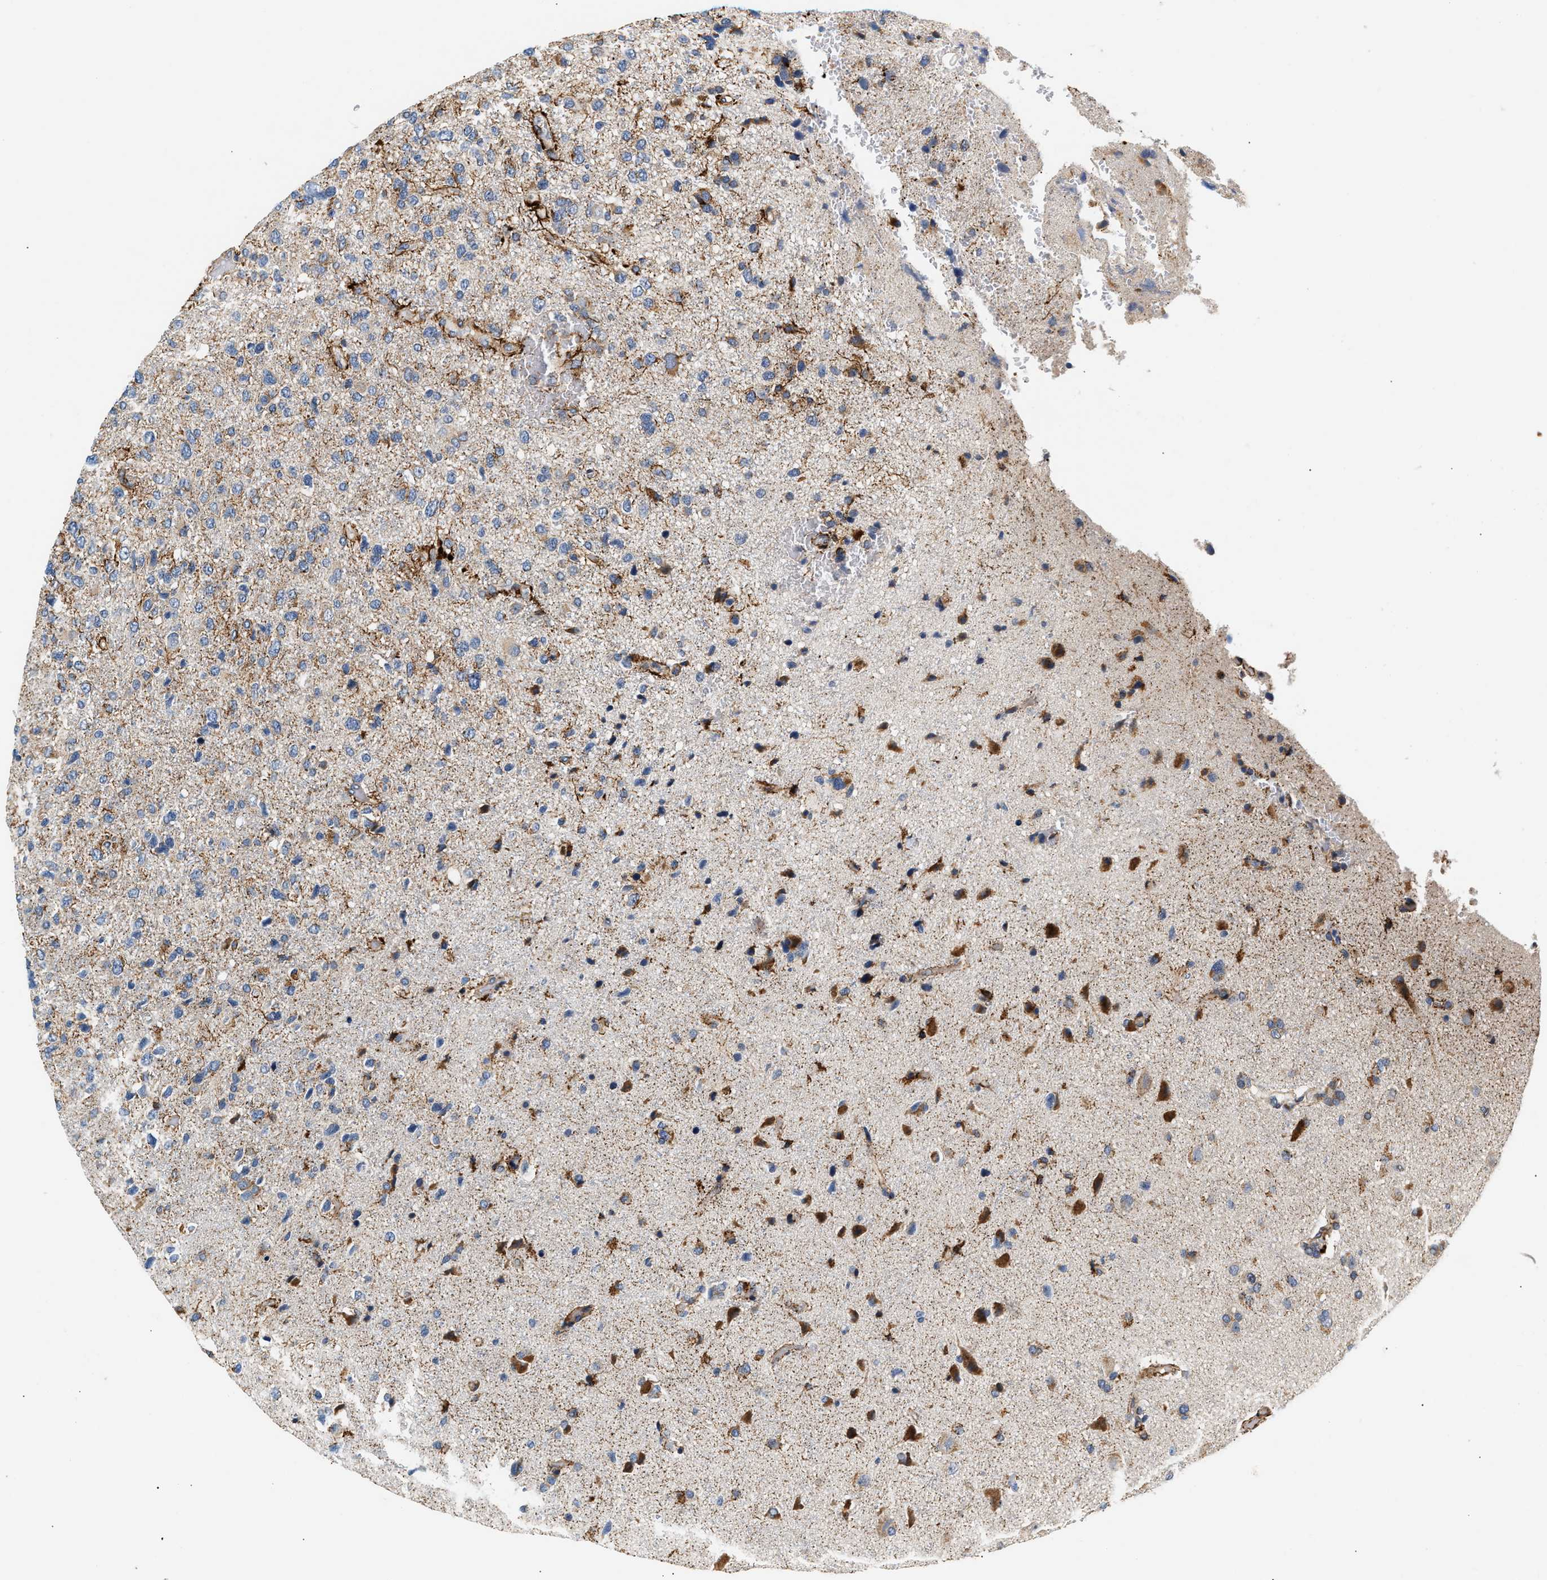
{"staining": {"intensity": "moderate", "quantity": ">75%", "location": "cytoplasmic/membranous"}, "tissue": "glioma", "cell_type": "Tumor cells", "image_type": "cancer", "snomed": [{"axis": "morphology", "description": "Glioma, malignant, High grade"}, {"axis": "topography", "description": "Brain"}], "caption": "Immunohistochemical staining of malignant high-grade glioma reveals medium levels of moderate cytoplasmic/membranous expression in about >75% of tumor cells.", "gene": "IFT74", "patient": {"sex": "female", "age": 58}}